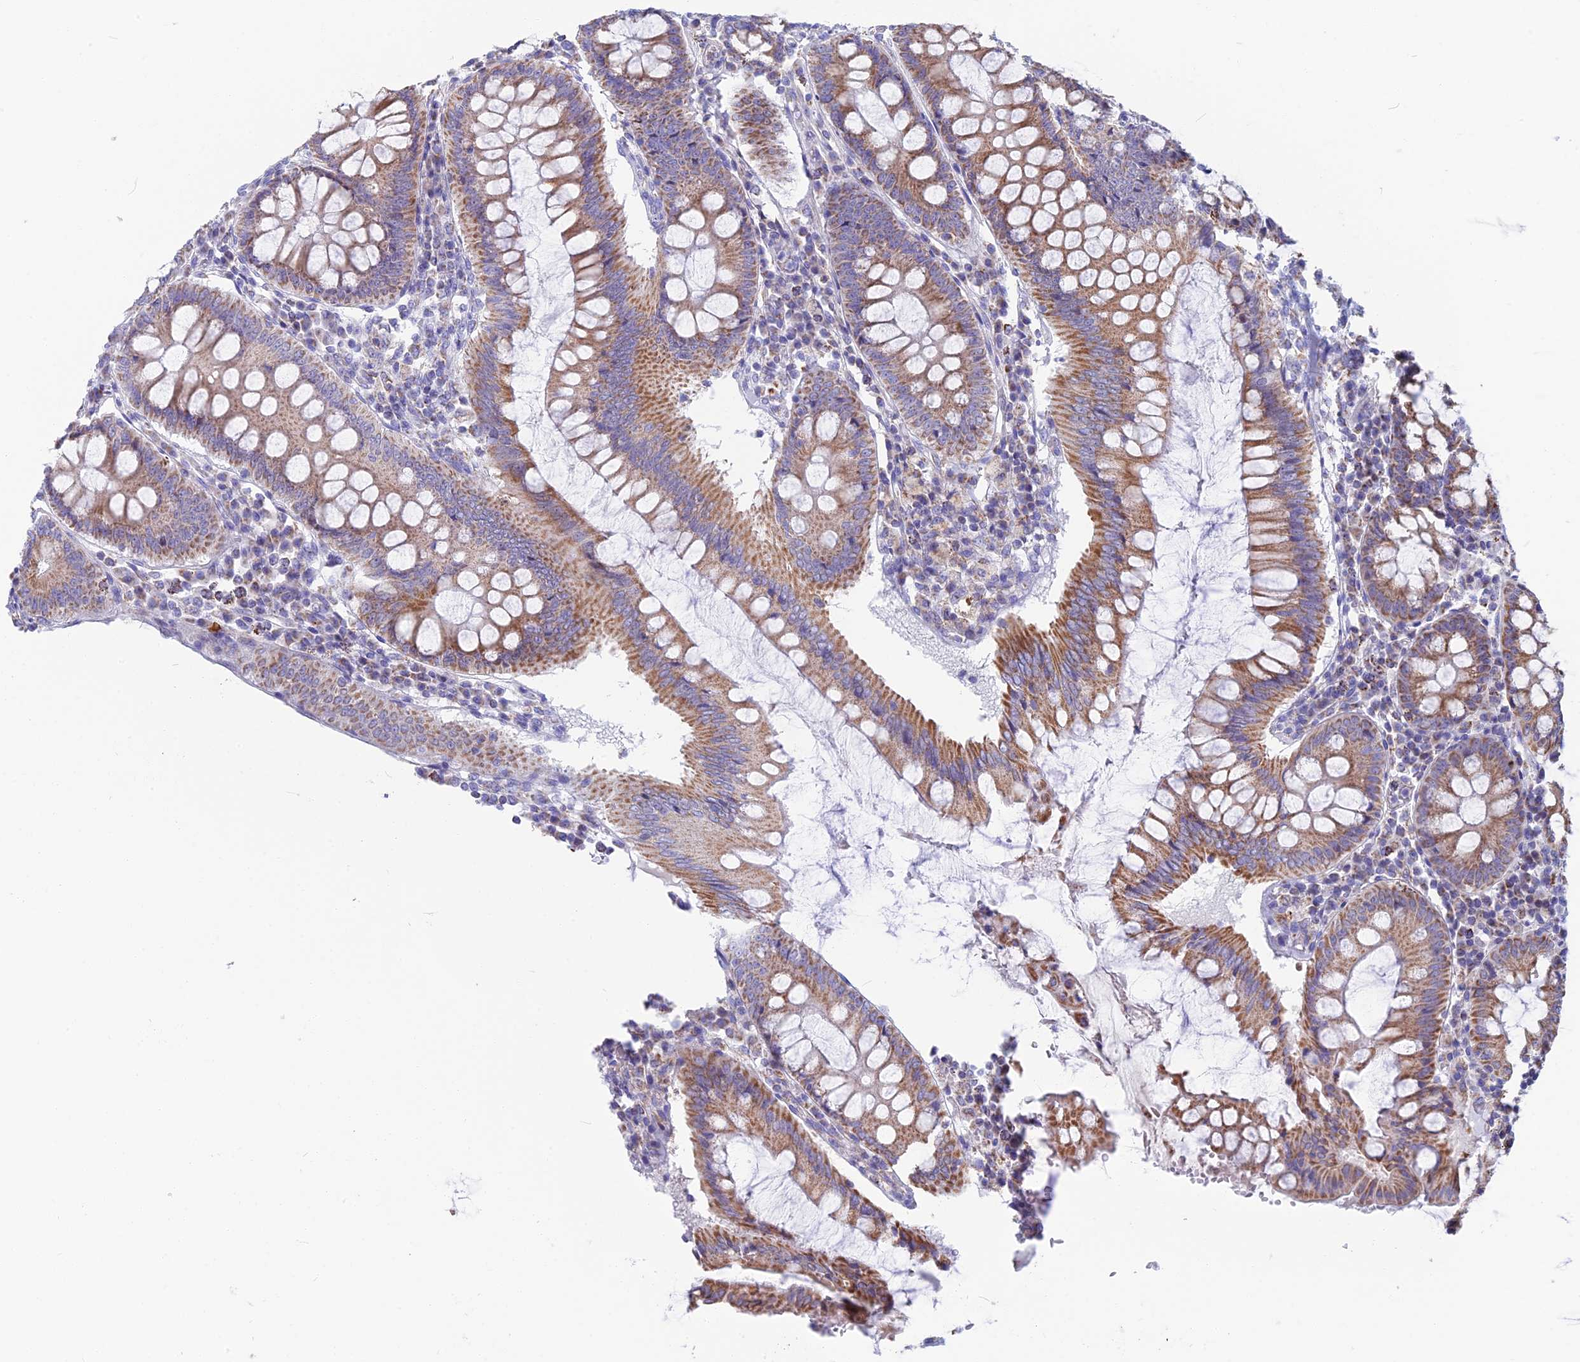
{"staining": {"intensity": "moderate", "quantity": ">75%", "location": "cytoplasmic/membranous"}, "tissue": "colorectal cancer", "cell_type": "Tumor cells", "image_type": "cancer", "snomed": [{"axis": "morphology", "description": "Normal tissue, NOS"}, {"axis": "morphology", "description": "Adenocarcinoma, NOS"}, {"axis": "topography", "description": "Colon"}], "caption": "Immunohistochemical staining of colorectal adenocarcinoma reveals moderate cytoplasmic/membranous protein staining in about >75% of tumor cells. Using DAB (brown) and hematoxylin (blue) stains, captured at high magnification using brightfield microscopy.", "gene": "CS", "patient": {"sex": "female", "age": 75}}